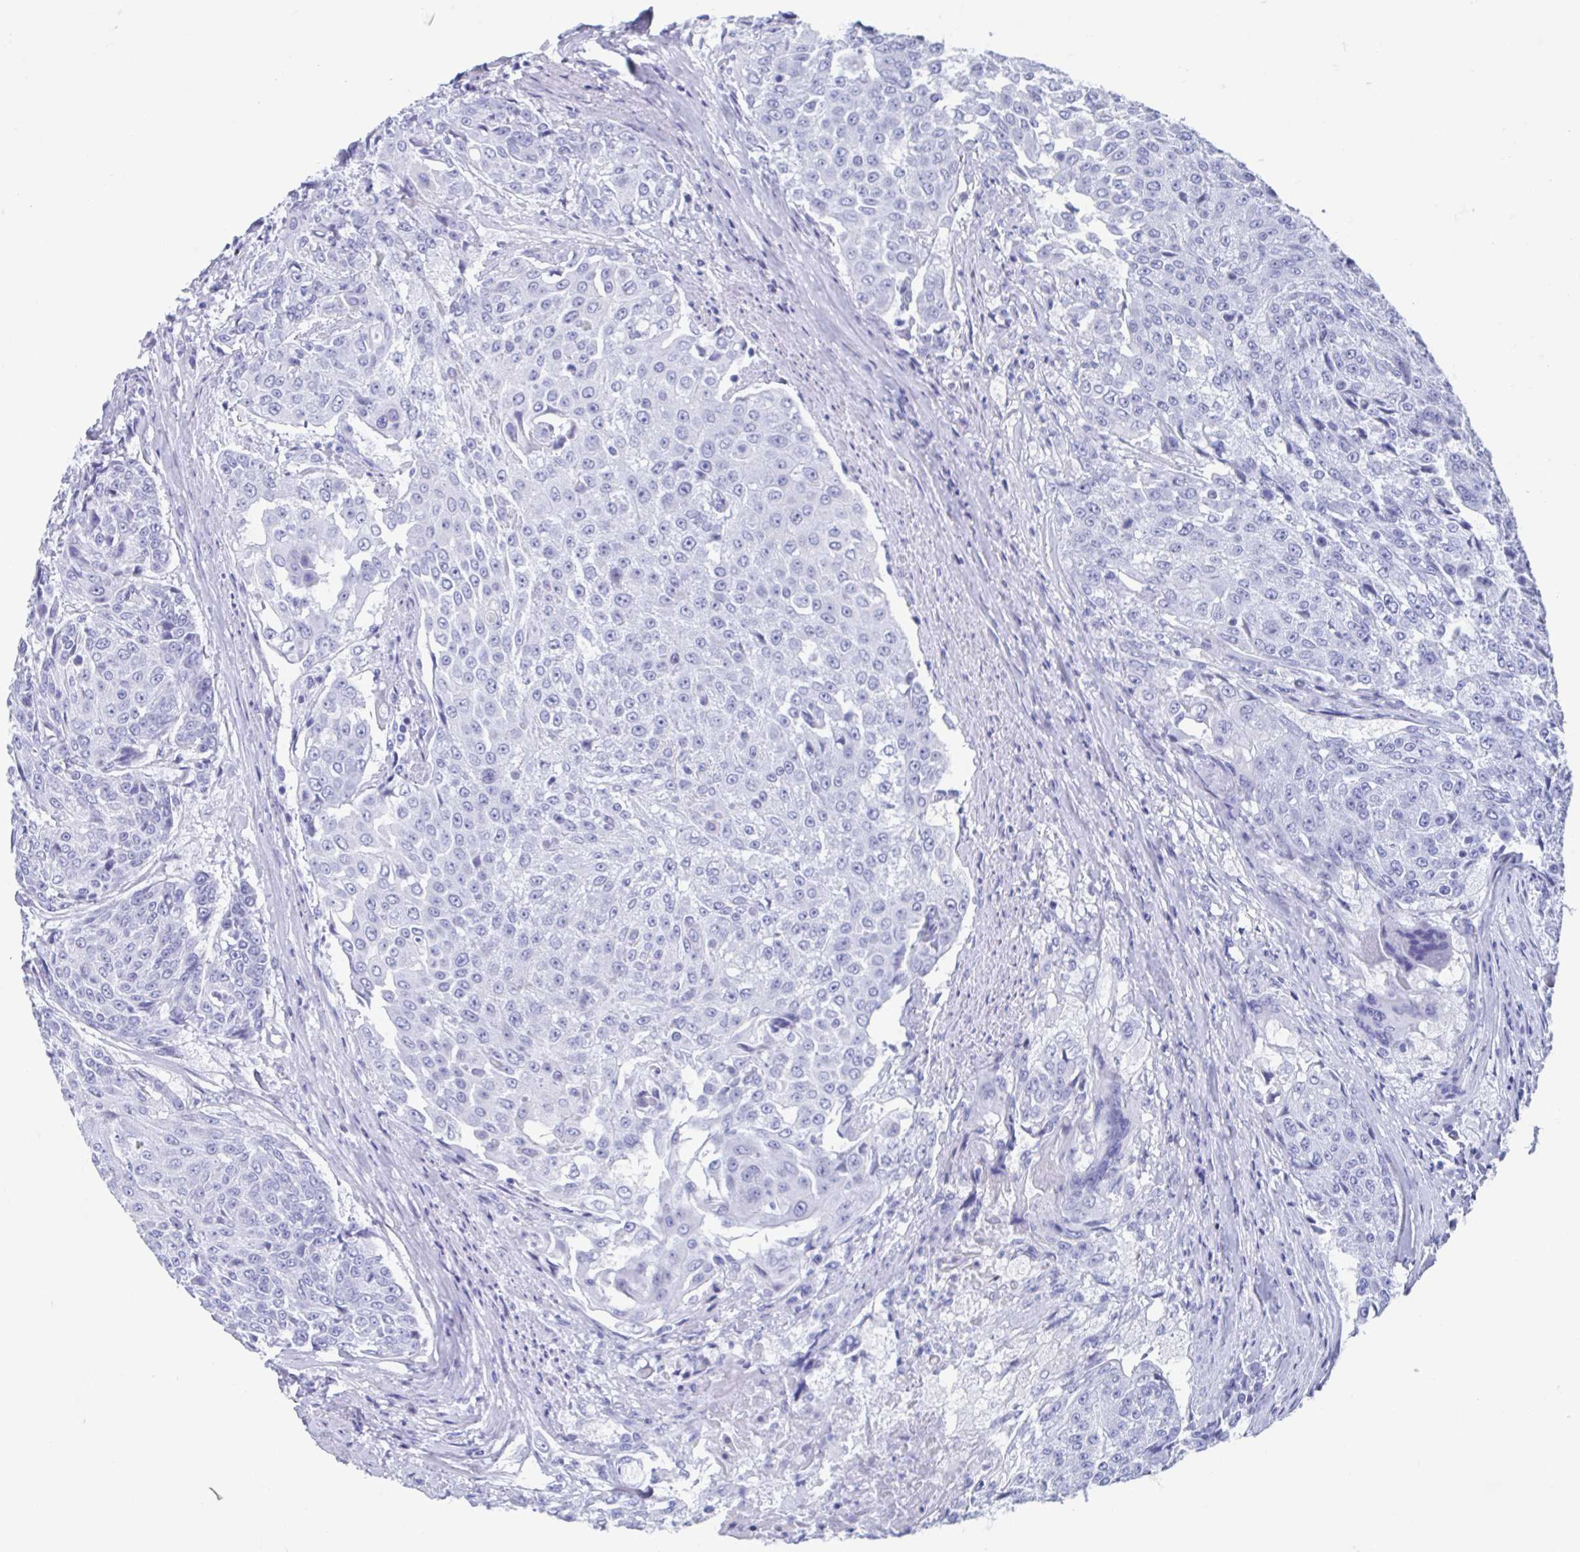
{"staining": {"intensity": "negative", "quantity": "none", "location": "none"}, "tissue": "urothelial cancer", "cell_type": "Tumor cells", "image_type": "cancer", "snomed": [{"axis": "morphology", "description": "Urothelial carcinoma, High grade"}, {"axis": "topography", "description": "Urinary bladder"}], "caption": "The immunohistochemistry image has no significant positivity in tumor cells of urothelial cancer tissue.", "gene": "C10orf53", "patient": {"sex": "female", "age": 63}}